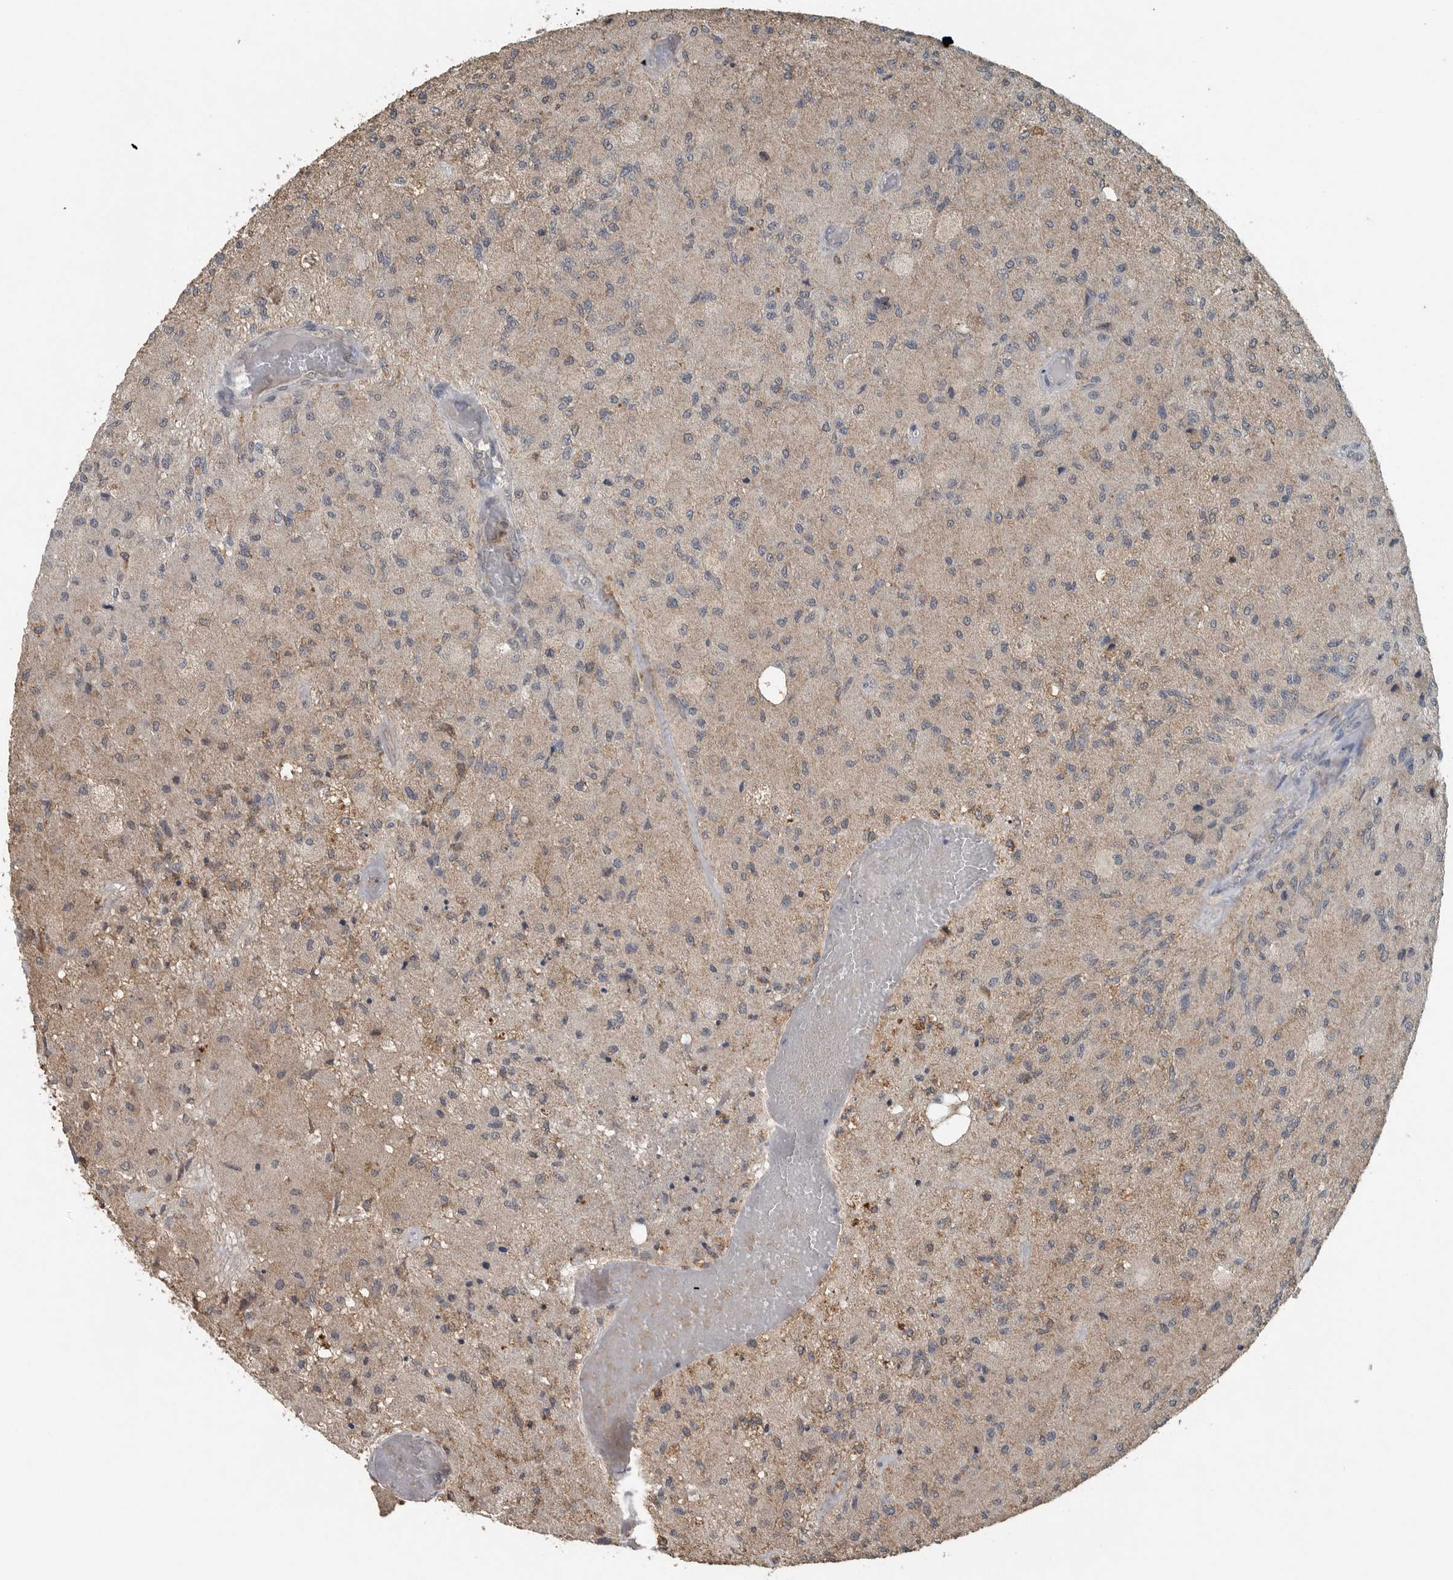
{"staining": {"intensity": "weak", "quantity": "<25%", "location": "cytoplasmic/membranous"}, "tissue": "glioma", "cell_type": "Tumor cells", "image_type": "cancer", "snomed": [{"axis": "morphology", "description": "Normal tissue, NOS"}, {"axis": "morphology", "description": "Glioma, malignant, High grade"}, {"axis": "topography", "description": "Cerebral cortex"}], "caption": "A high-resolution image shows immunohistochemistry staining of malignant glioma (high-grade), which shows no significant staining in tumor cells.", "gene": "IL6ST", "patient": {"sex": "male", "age": 77}}